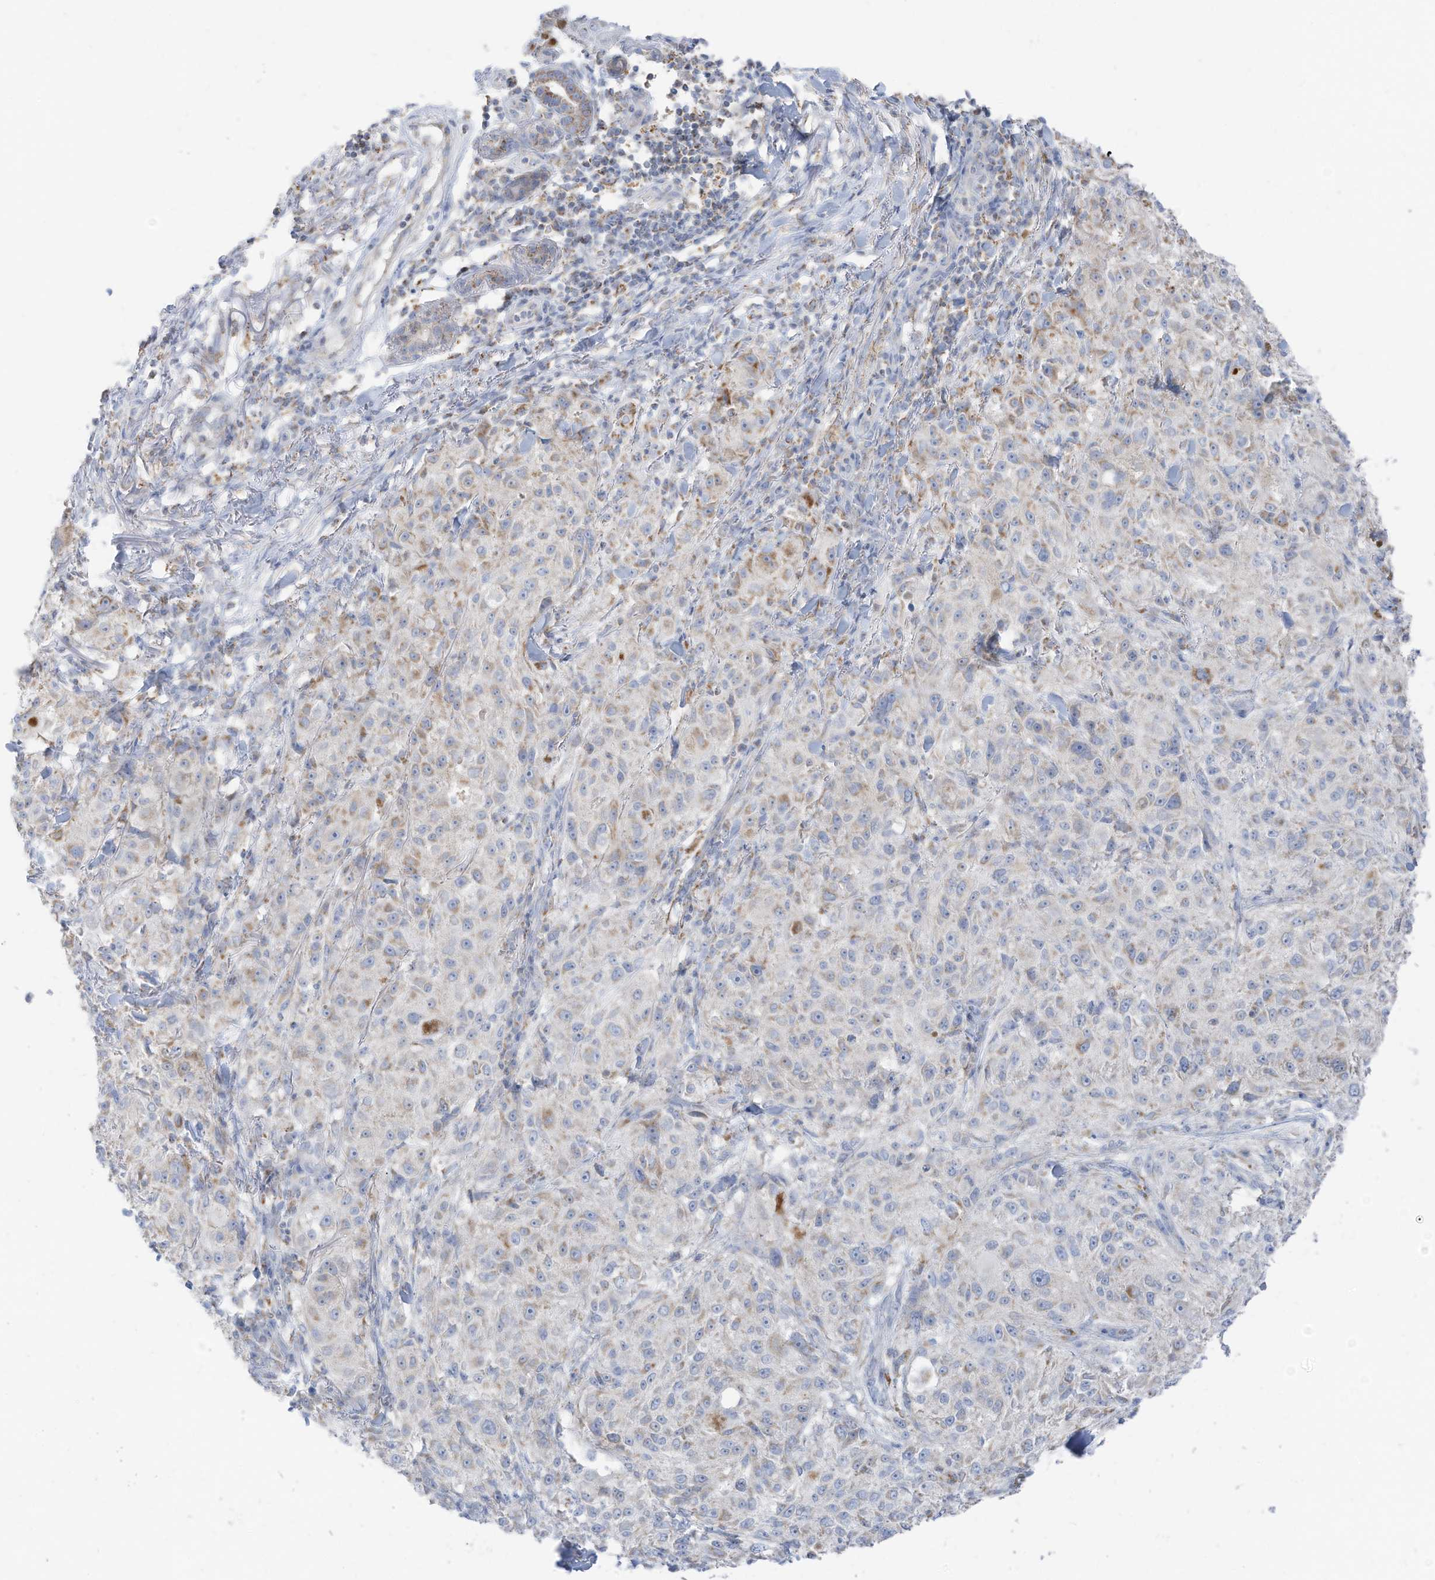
{"staining": {"intensity": "weak", "quantity": "<25%", "location": "cytoplasmic/membranous"}, "tissue": "melanoma", "cell_type": "Tumor cells", "image_type": "cancer", "snomed": [{"axis": "morphology", "description": "Necrosis, NOS"}, {"axis": "morphology", "description": "Malignant melanoma, NOS"}, {"axis": "topography", "description": "Skin"}], "caption": "The image shows no significant positivity in tumor cells of melanoma.", "gene": "ETHE1", "patient": {"sex": "female", "age": 87}}